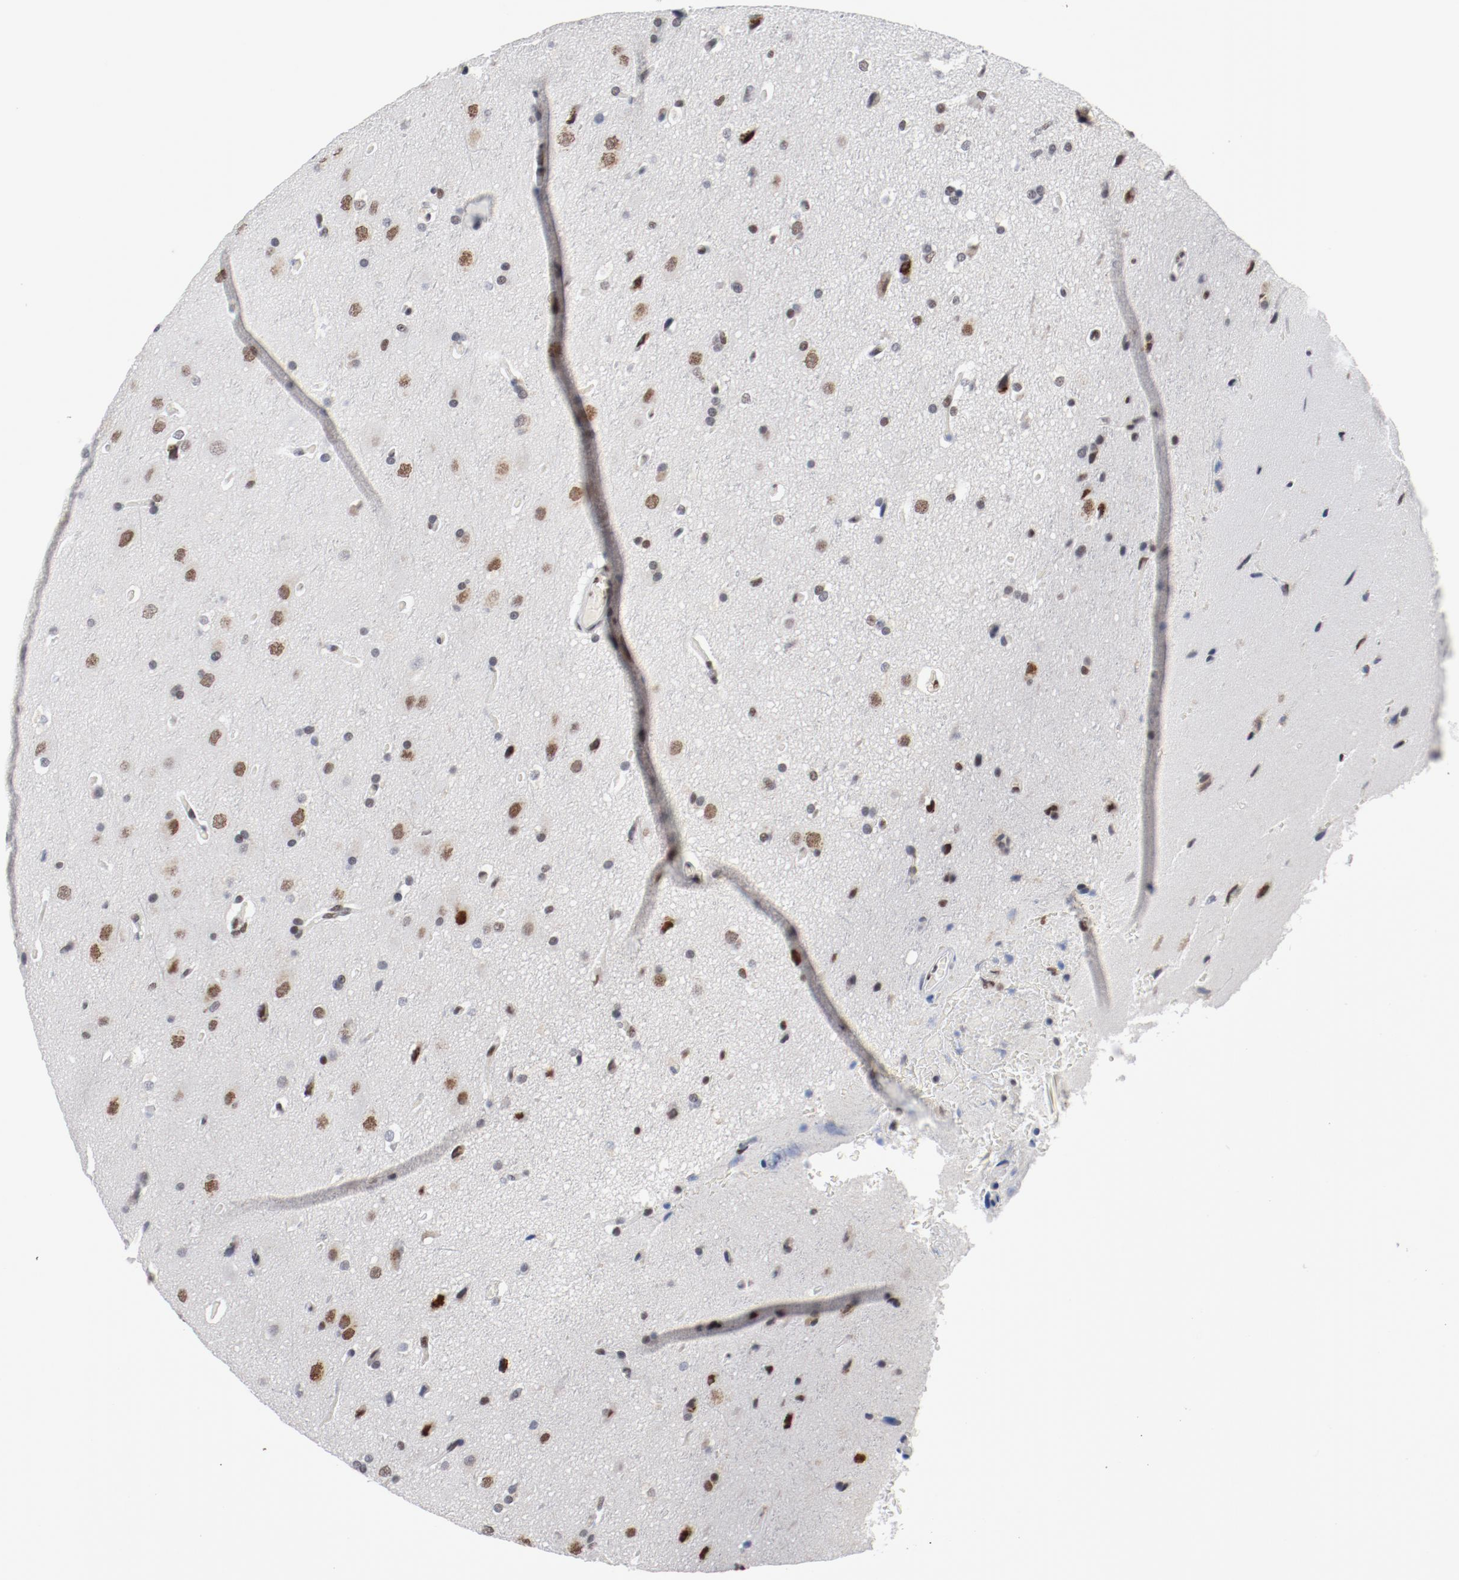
{"staining": {"intensity": "strong", "quantity": ">75%", "location": "nuclear"}, "tissue": "glioma", "cell_type": "Tumor cells", "image_type": "cancer", "snomed": [{"axis": "morphology", "description": "Glioma, malignant, Low grade"}, {"axis": "topography", "description": "Cerebral cortex"}], "caption": "This histopathology image displays malignant low-grade glioma stained with IHC to label a protein in brown. The nuclear of tumor cells show strong positivity for the protein. Nuclei are counter-stained blue.", "gene": "ARNT", "patient": {"sex": "female", "age": 47}}